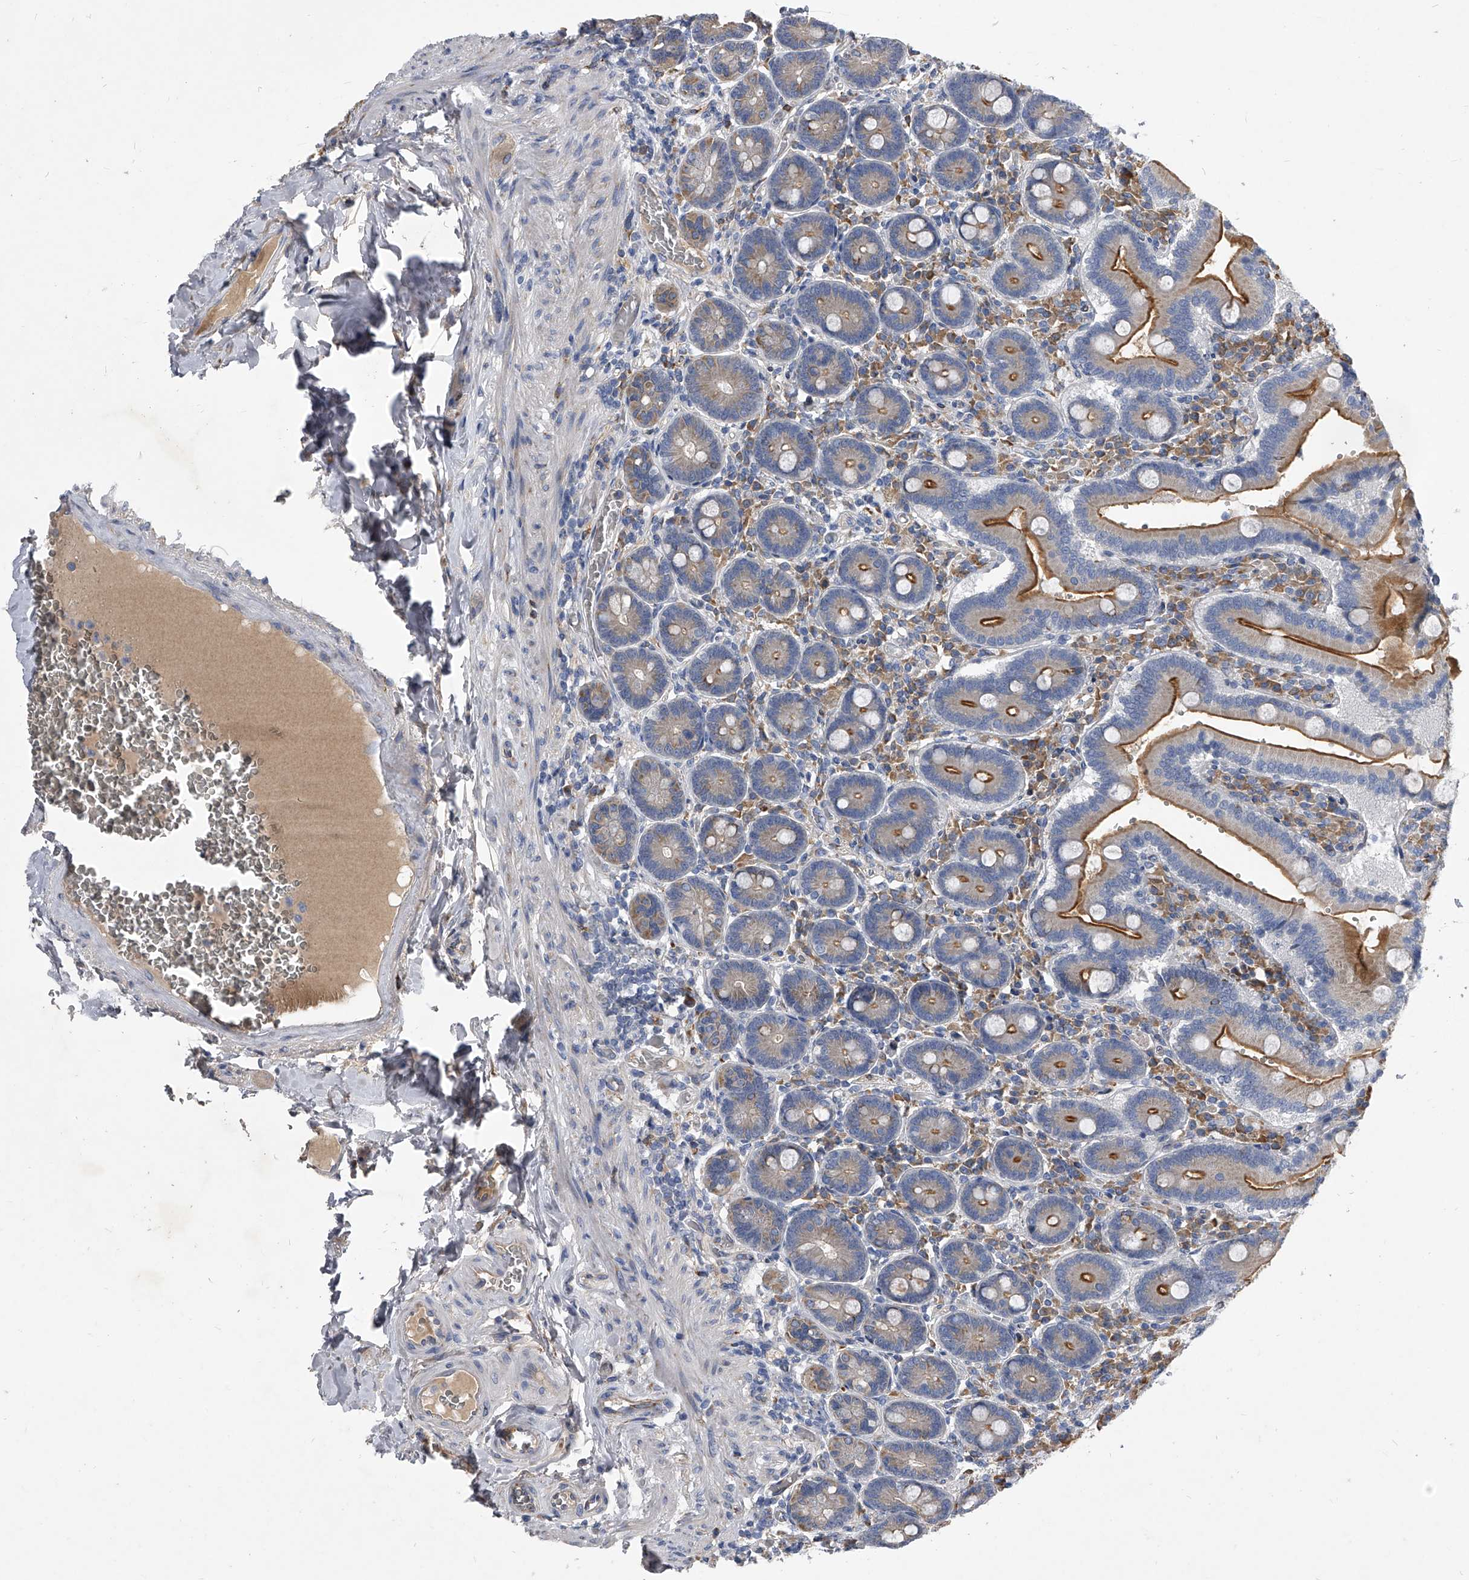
{"staining": {"intensity": "moderate", "quantity": "25%-75%", "location": "cytoplasmic/membranous"}, "tissue": "duodenum", "cell_type": "Glandular cells", "image_type": "normal", "snomed": [{"axis": "morphology", "description": "Normal tissue, NOS"}, {"axis": "topography", "description": "Duodenum"}], "caption": "A brown stain labels moderate cytoplasmic/membranous staining of a protein in glandular cells of normal human duodenum.", "gene": "CCR4", "patient": {"sex": "female", "age": 62}}